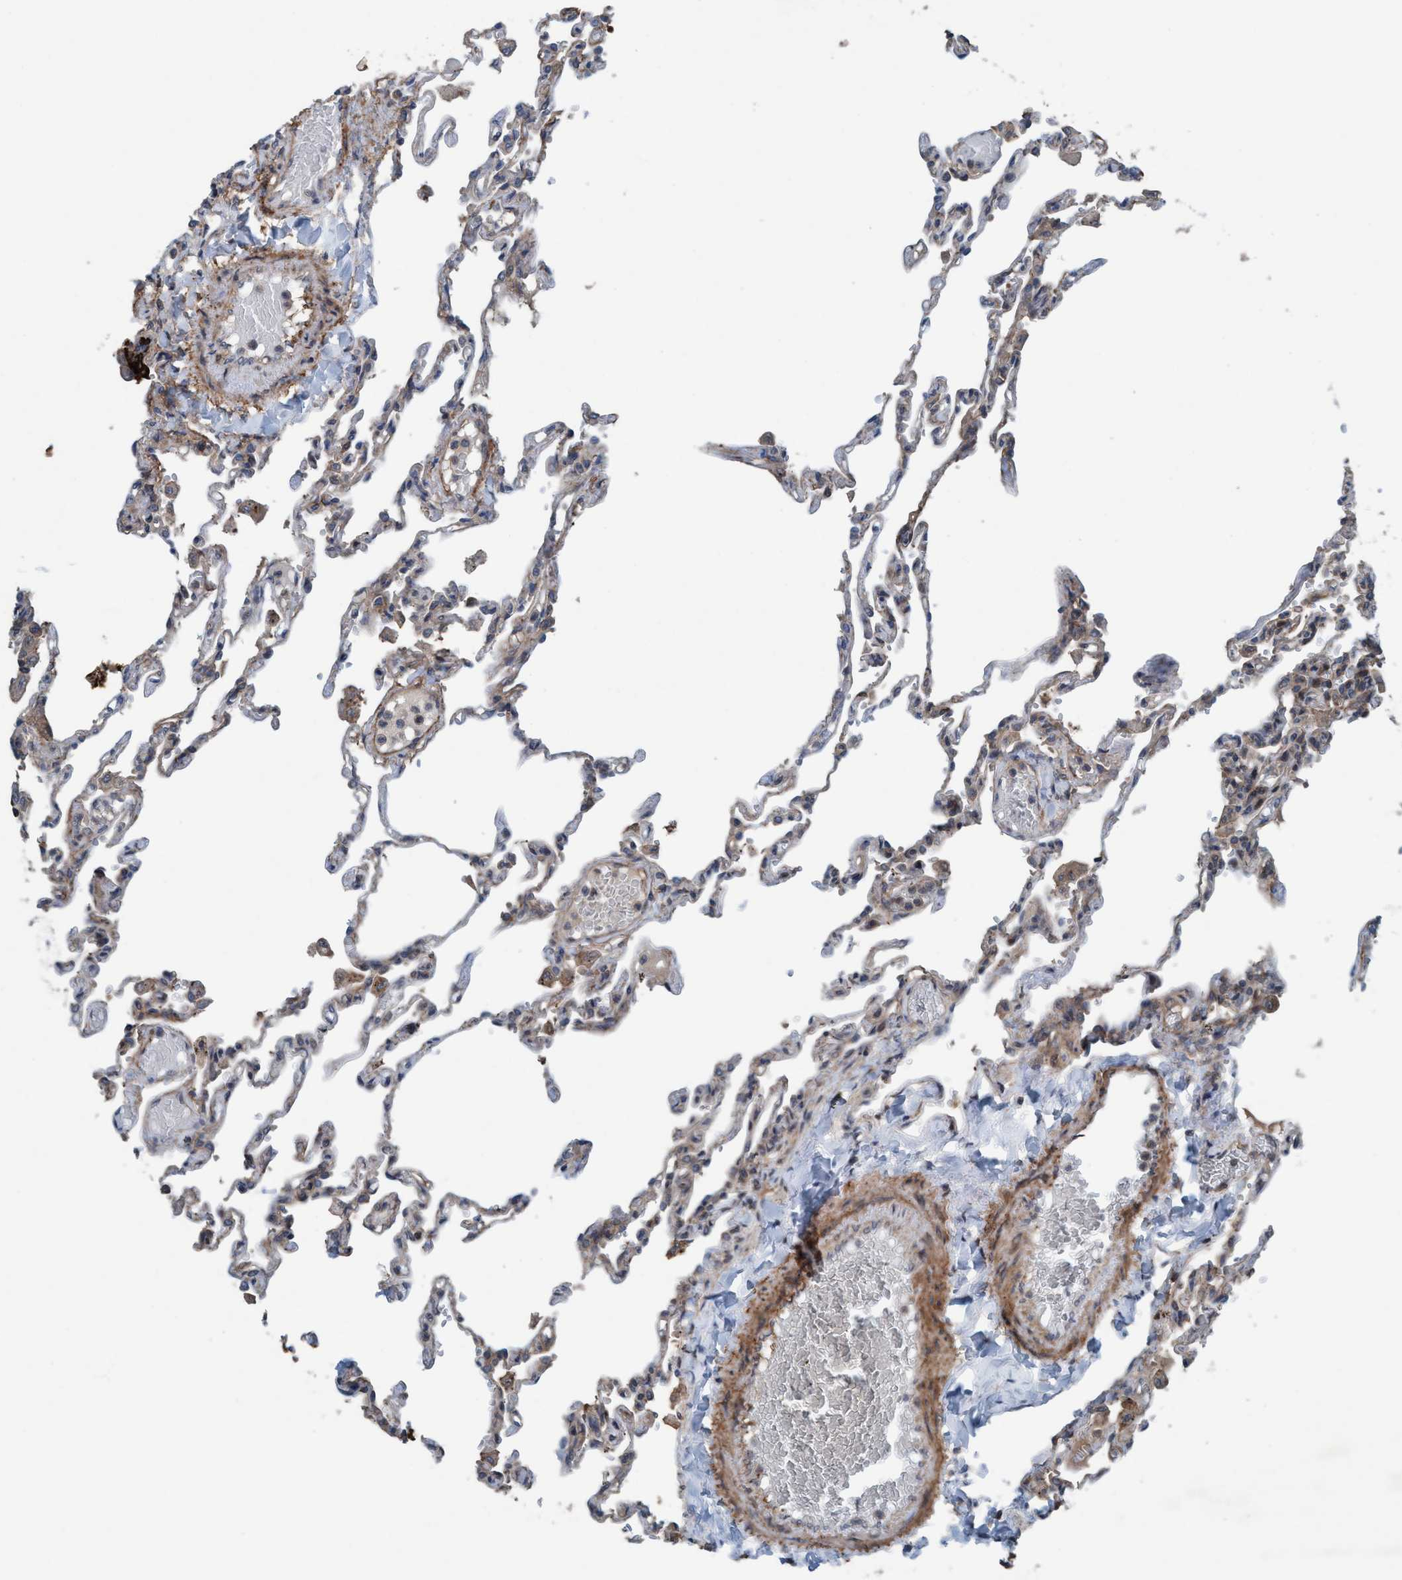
{"staining": {"intensity": "weak", "quantity": "<25%", "location": "cytoplasmic/membranous"}, "tissue": "lung", "cell_type": "Alveolar cells", "image_type": "normal", "snomed": [{"axis": "morphology", "description": "Normal tissue, NOS"}, {"axis": "topography", "description": "Lung"}], "caption": "Immunohistochemical staining of unremarkable human lung shows no significant positivity in alveolar cells. (Immunohistochemistry (ihc), brightfield microscopy, high magnification).", "gene": "NISCH", "patient": {"sex": "male", "age": 21}}